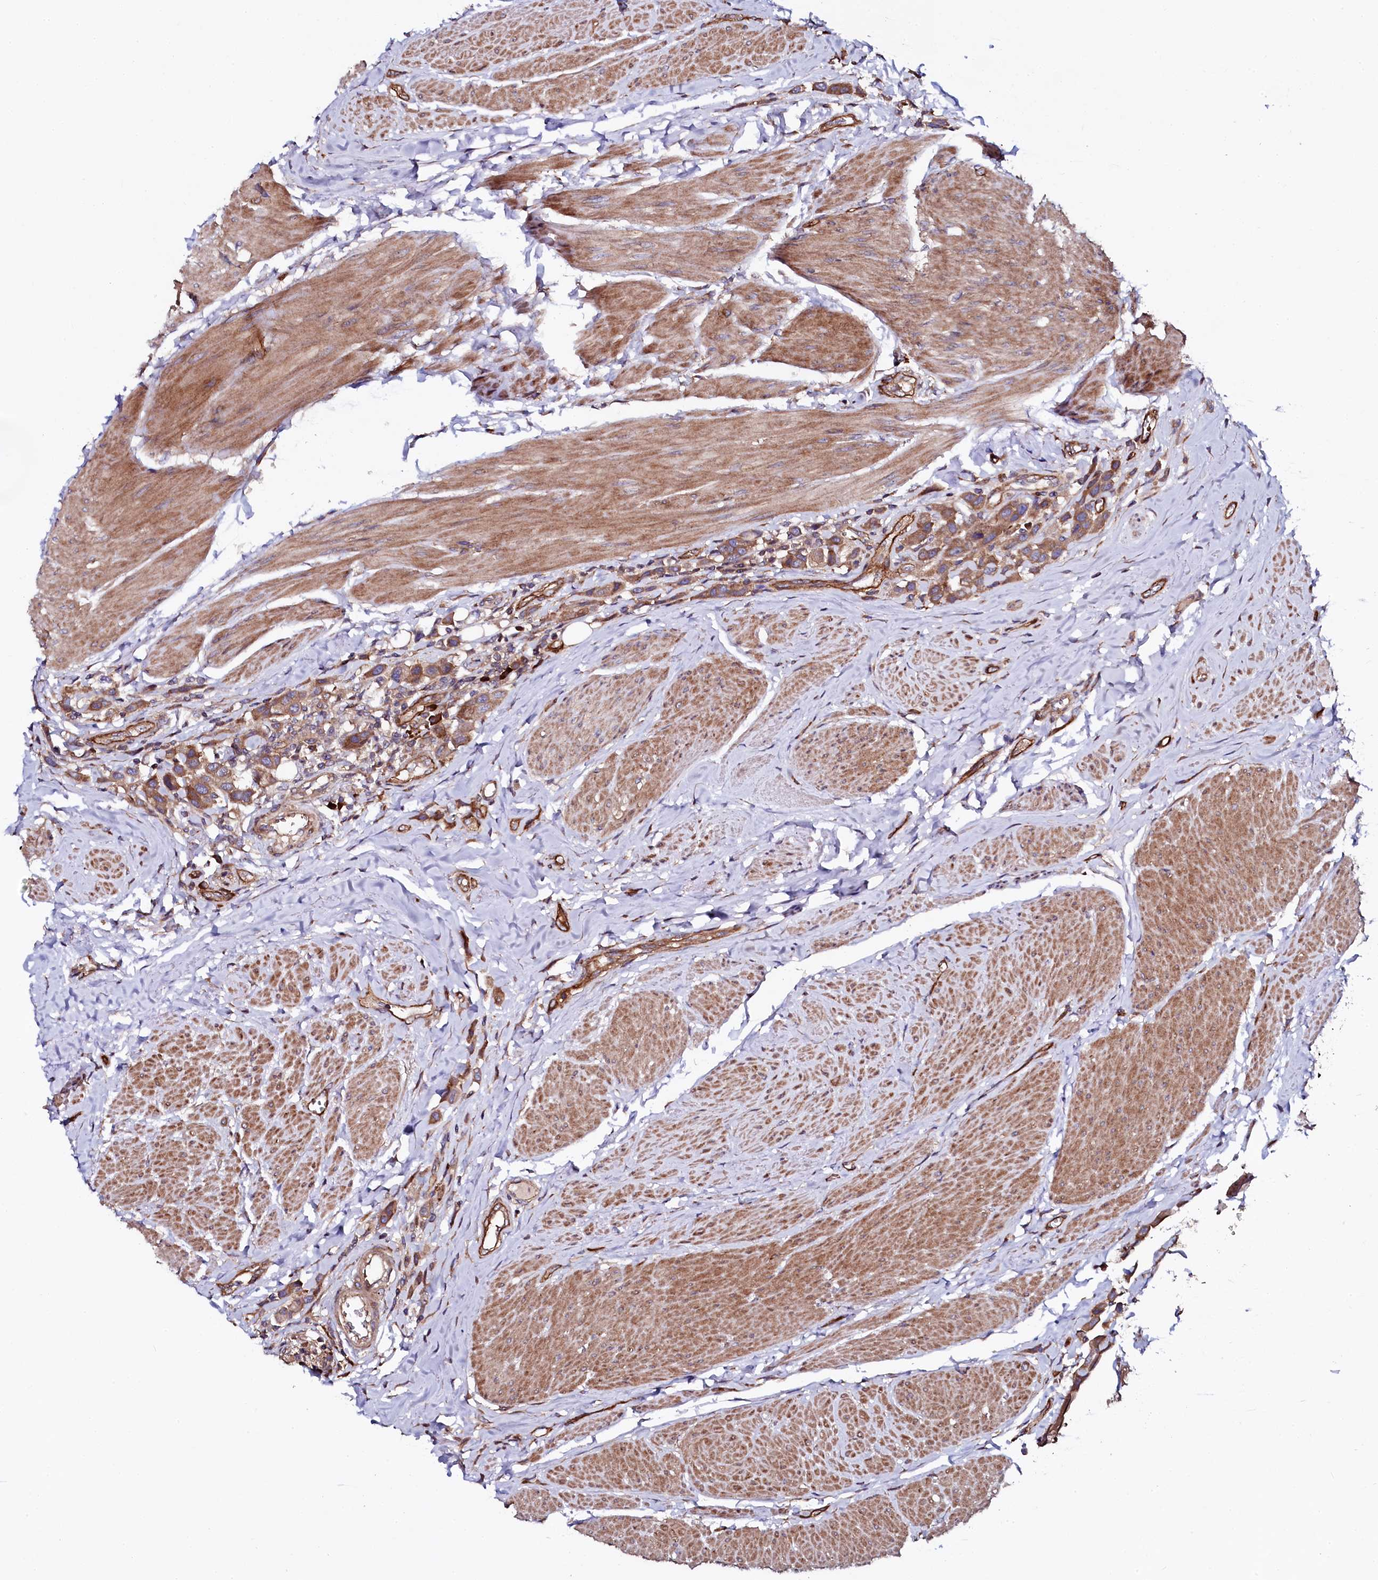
{"staining": {"intensity": "moderate", "quantity": ">75%", "location": "cytoplasmic/membranous"}, "tissue": "urothelial cancer", "cell_type": "Tumor cells", "image_type": "cancer", "snomed": [{"axis": "morphology", "description": "Urothelial carcinoma, High grade"}, {"axis": "topography", "description": "Urinary bladder"}], "caption": "Protein staining of urothelial cancer tissue demonstrates moderate cytoplasmic/membranous staining in approximately >75% of tumor cells.", "gene": "USPL1", "patient": {"sex": "male", "age": 50}}